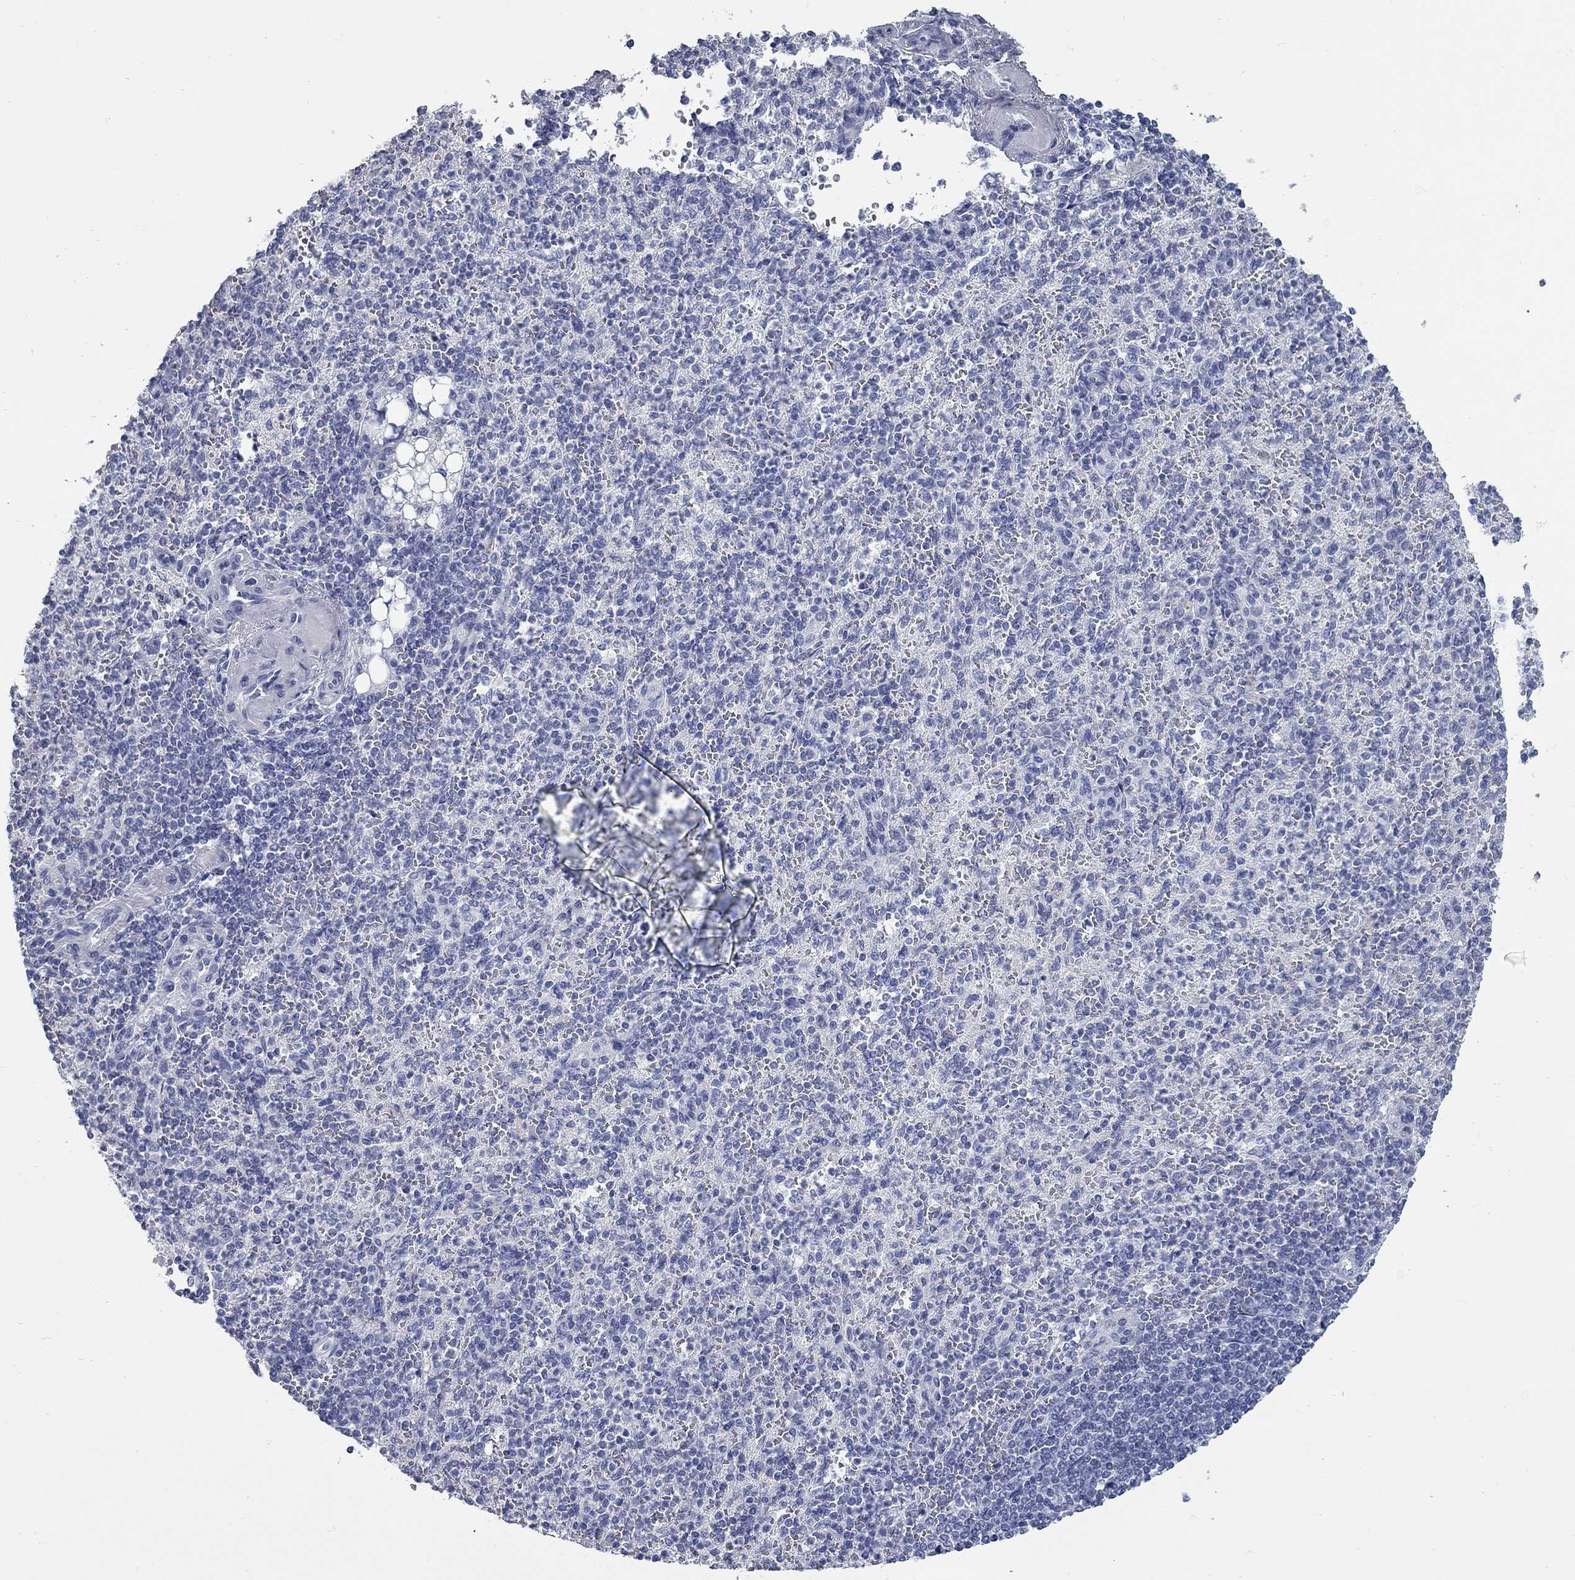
{"staining": {"intensity": "negative", "quantity": "none", "location": "none"}, "tissue": "spleen", "cell_type": "Cells in red pulp", "image_type": "normal", "snomed": [{"axis": "morphology", "description": "Normal tissue, NOS"}, {"axis": "topography", "description": "Spleen"}], "caption": "Immunohistochemistry micrograph of unremarkable spleen stained for a protein (brown), which demonstrates no expression in cells in red pulp.", "gene": "KIRREL2", "patient": {"sex": "female", "age": 74}}